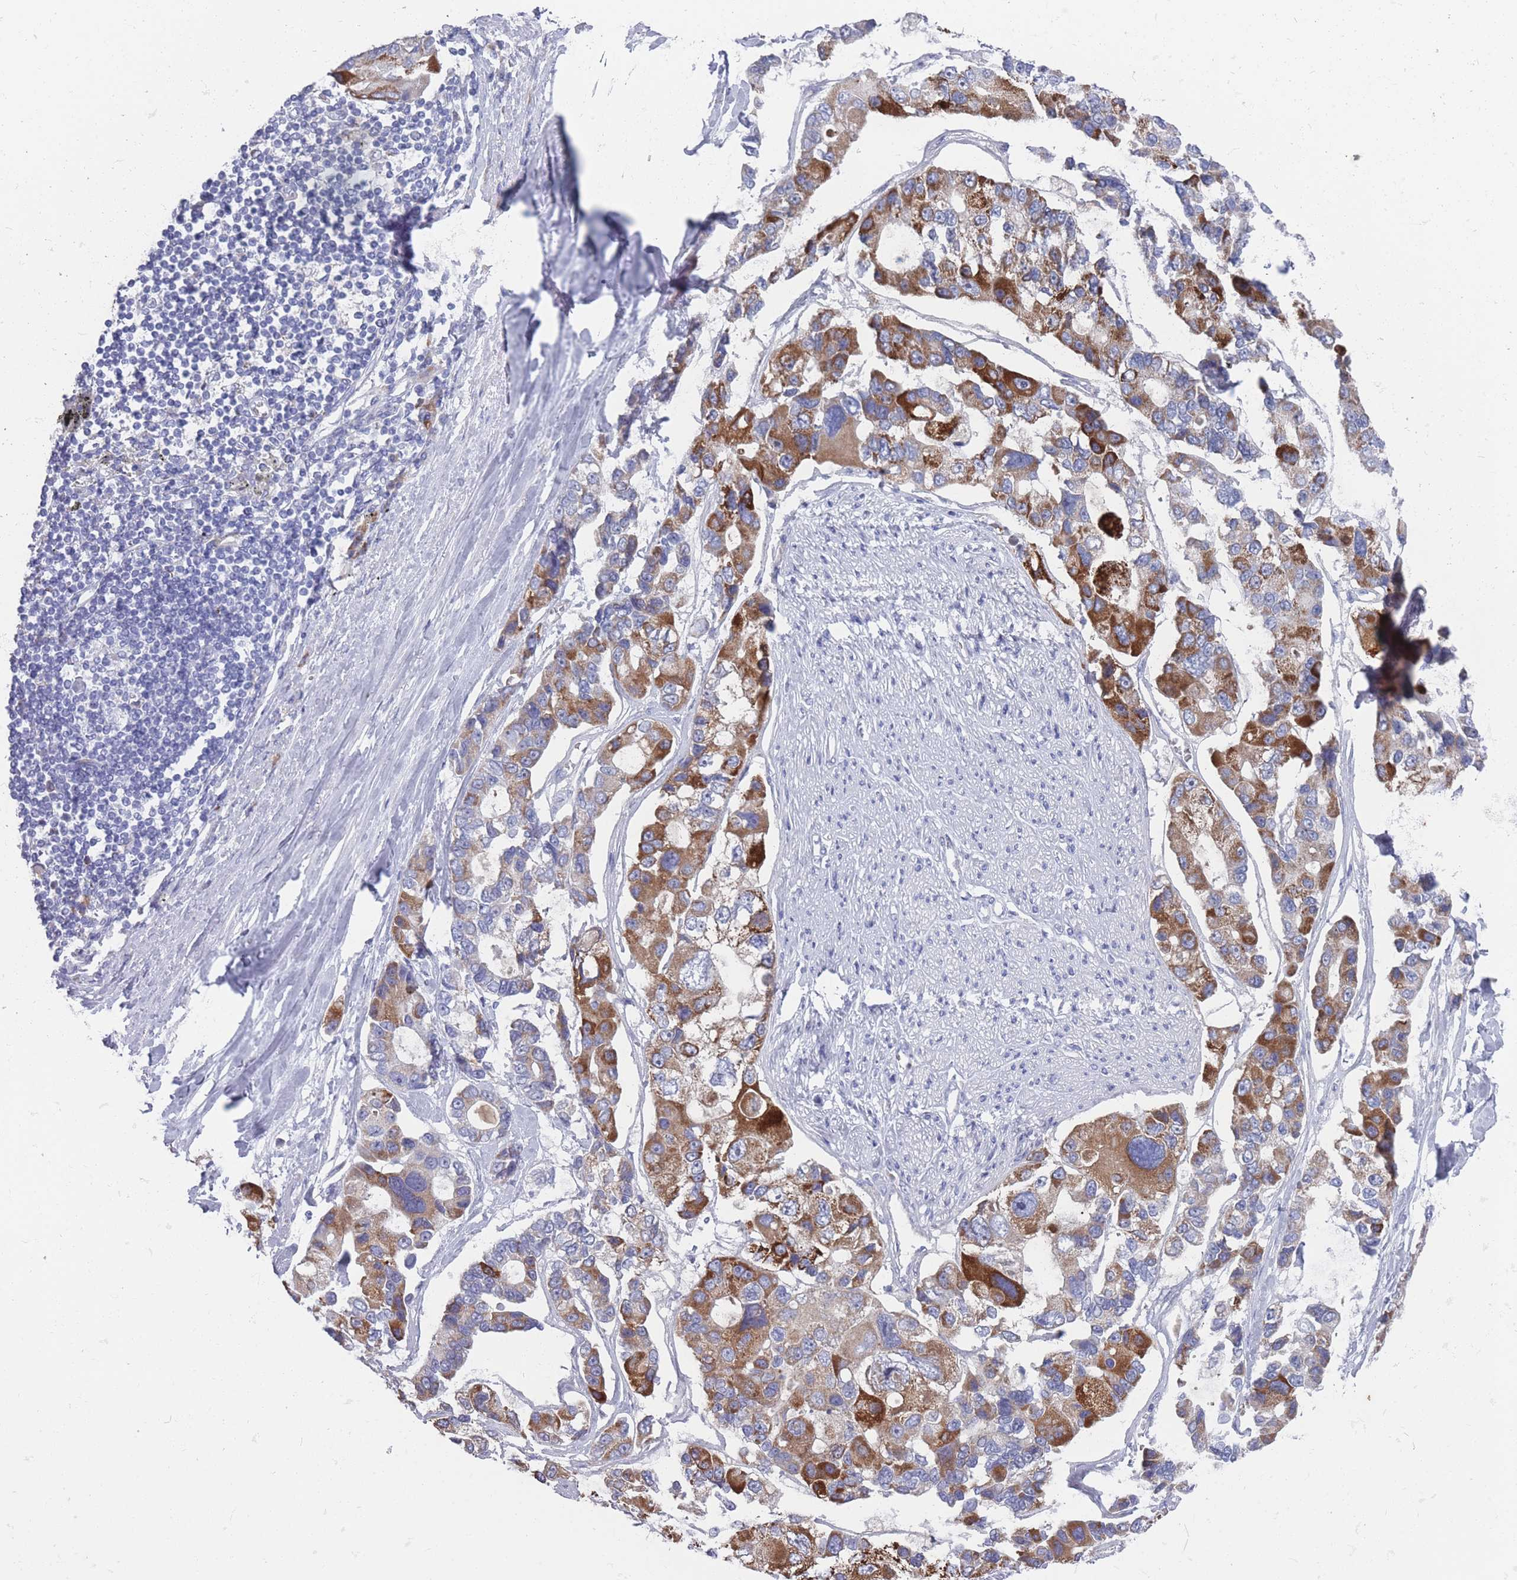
{"staining": {"intensity": "moderate", "quantity": "25%-75%", "location": "cytoplasmic/membranous"}, "tissue": "lung cancer", "cell_type": "Tumor cells", "image_type": "cancer", "snomed": [{"axis": "morphology", "description": "Adenocarcinoma, NOS"}, {"axis": "topography", "description": "Lung"}], "caption": "The immunohistochemical stain shows moderate cytoplasmic/membranous positivity in tumor cells of lung adenocarcinoma tissue.", "gene": "ST8SIA5", "patient": {"sex": "female", "age": 54}}